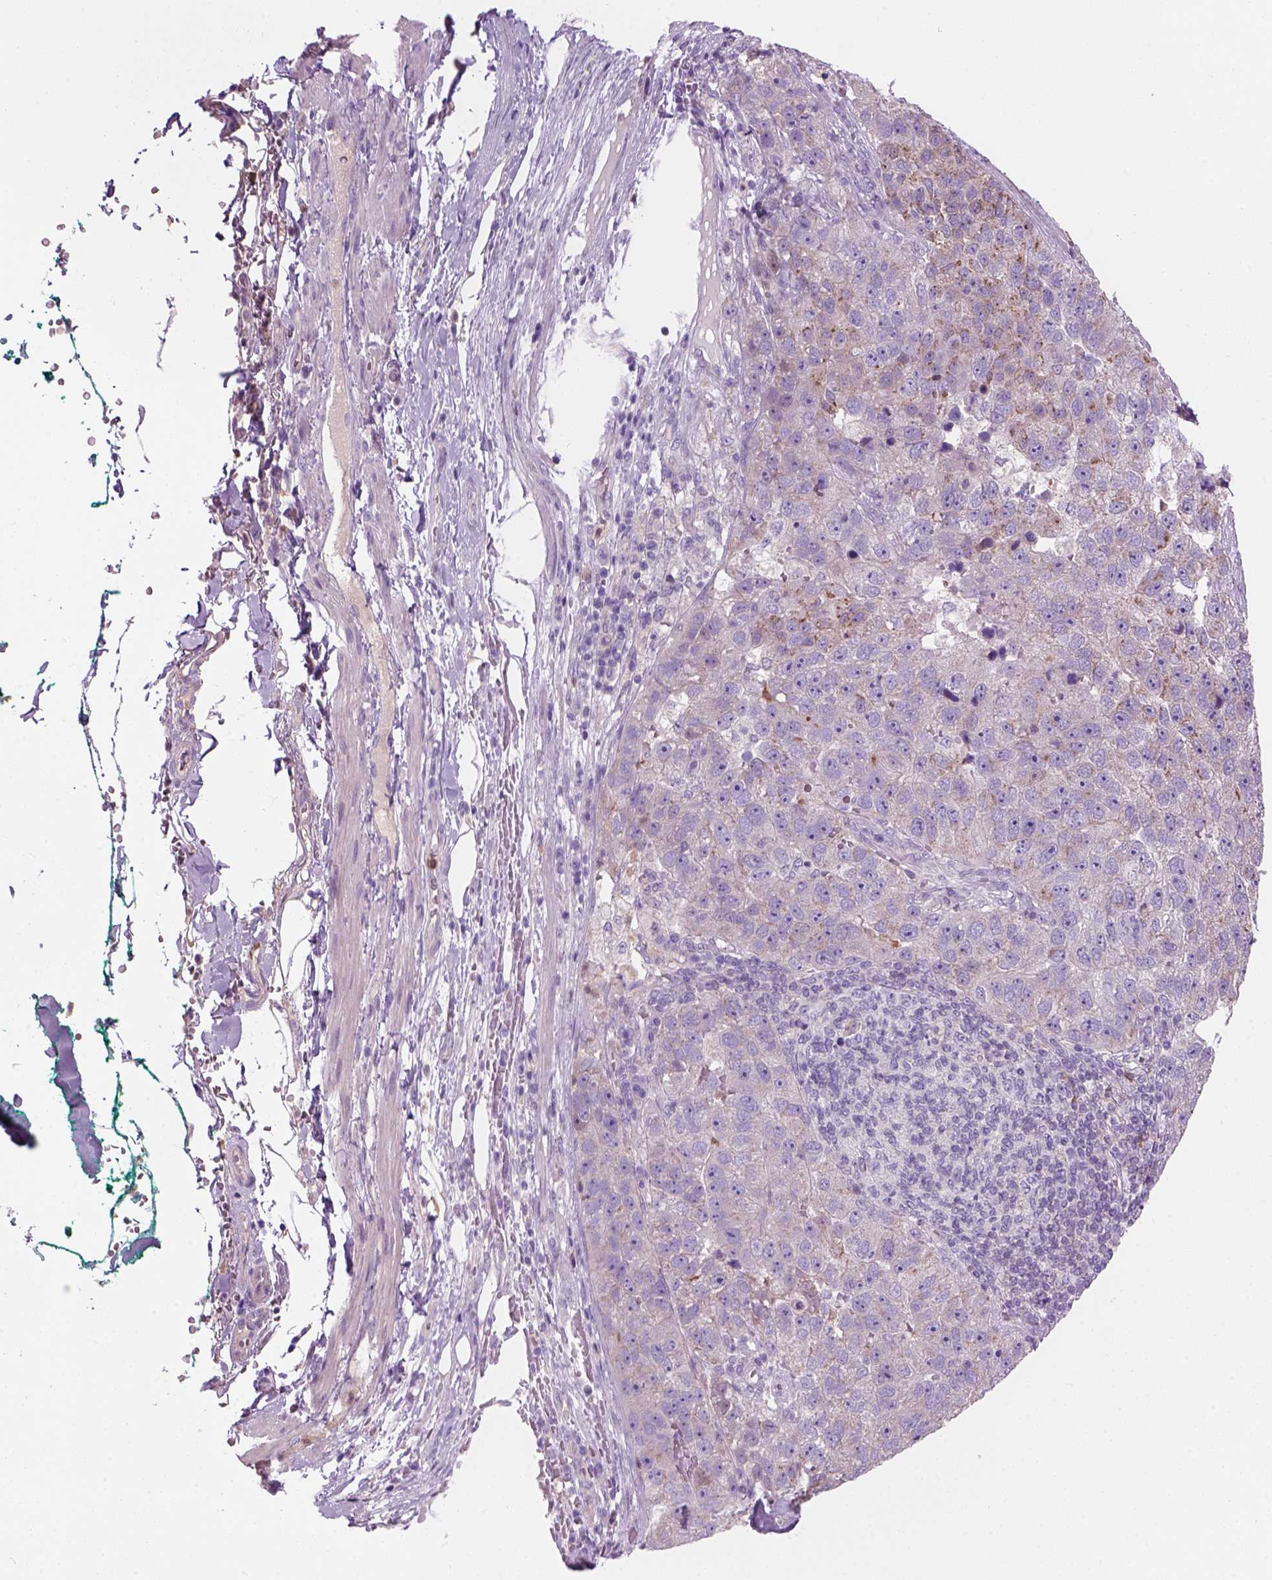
{"staining": {"intensity": "negative", "quantity": "none", "location": "none"}, "tissue": "pancreatic cancer", "cell_type": "Tumor cells", "image_type": "cancer", "snomed": [{"axis": "morphology", "description": "Adenocarcinoma, NOS"}, {"axis": "topography", "description": "Pancreas"}], "caption": "Immunohistochemistry histopathology image of neoplastic tissue: pancreatic cancer stained with DAB displays no significant protein staining in tumor cells. (DAB (3,3'-diaminobenzidine) immunohistochemistry with hematoxylin counter stain).", "gene": "CD84", "patient": {"sex": "female", "age": 61}}